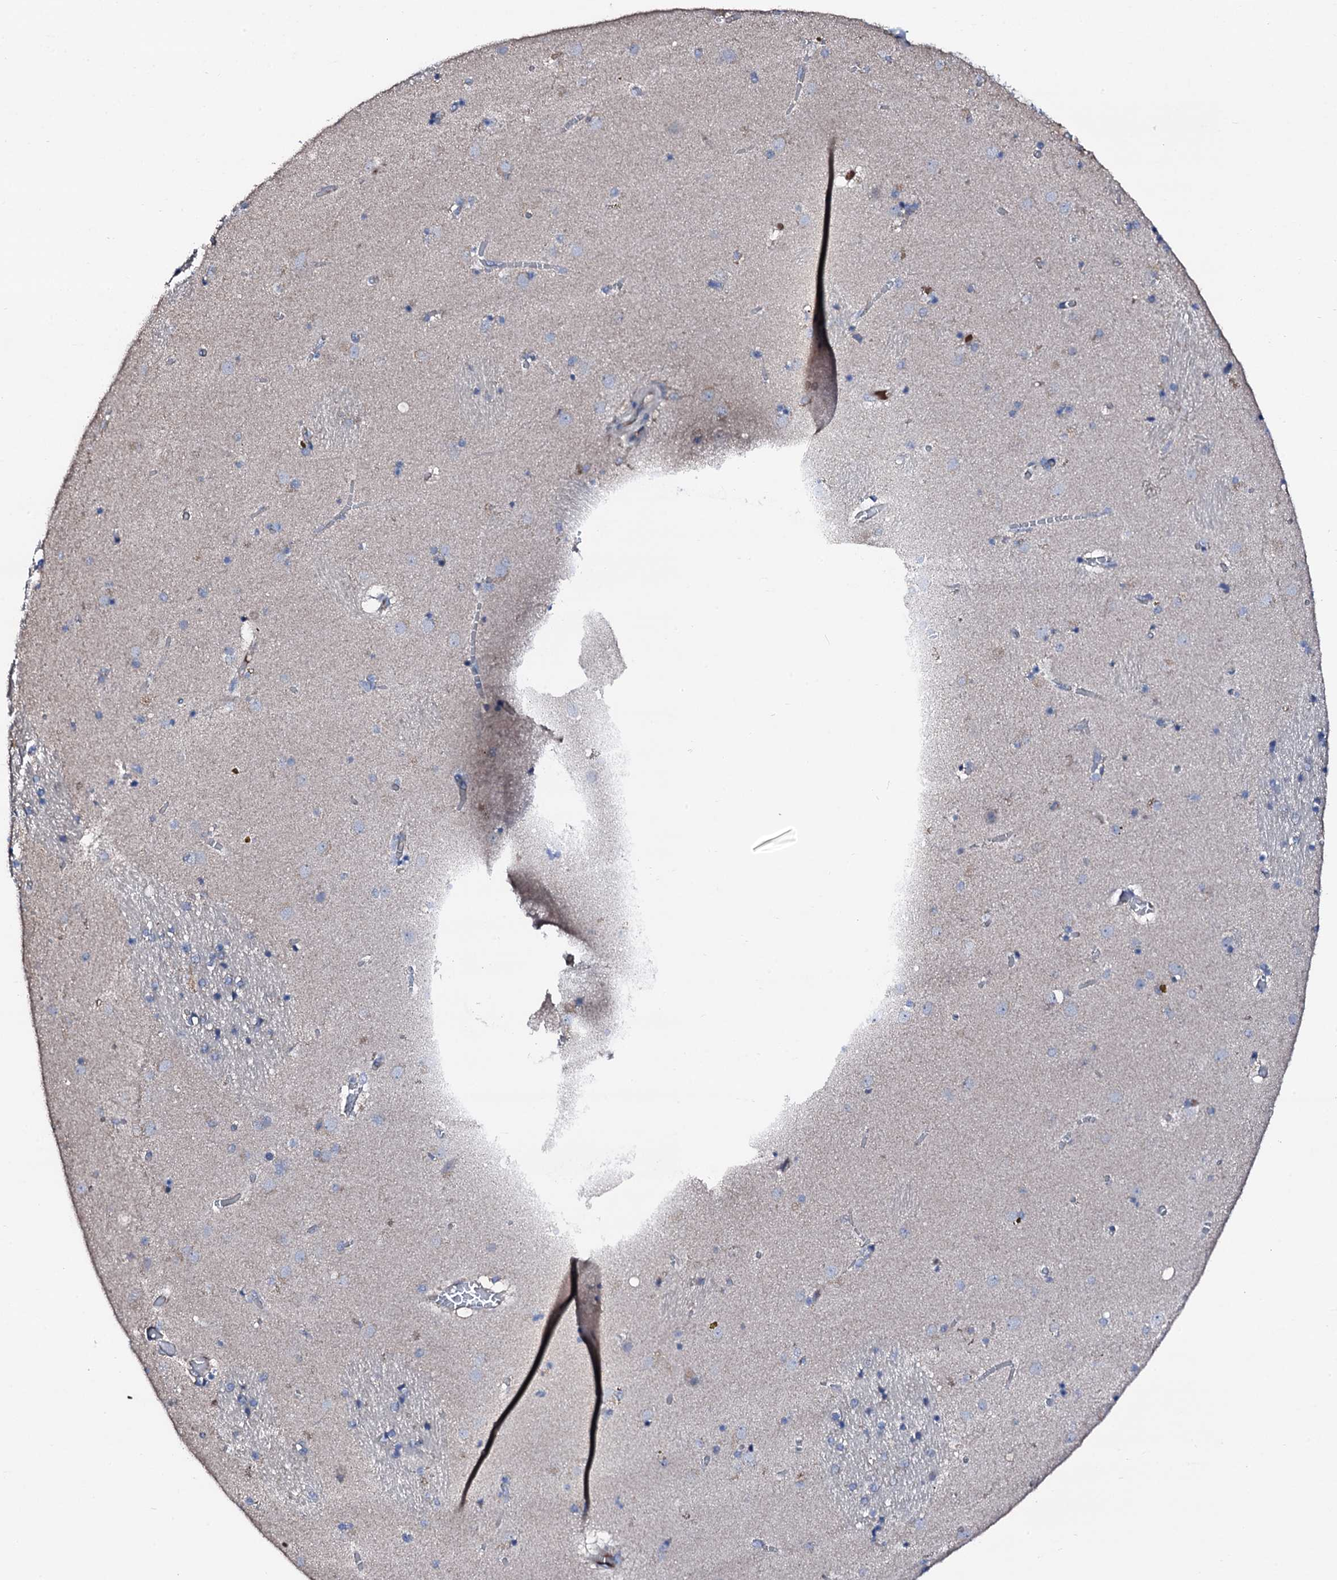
{"staining": {"intensity": "negative", "quantity": "none", "location": "none"}, "tissue": "caudate", "cell_type": "Glial cells", "image_type": "normal", "snomed": [{"axis": "morphology", "description": "Normal tissue, NOS"}, {"axis": "topography", "description": "Lateral ventricle wall"}], "caption": "Protein analysis of benign caudate displays no significant staining in glial cells.", "gene": "TRAFD1", "patient": {"sex": "male", "age": 70}}